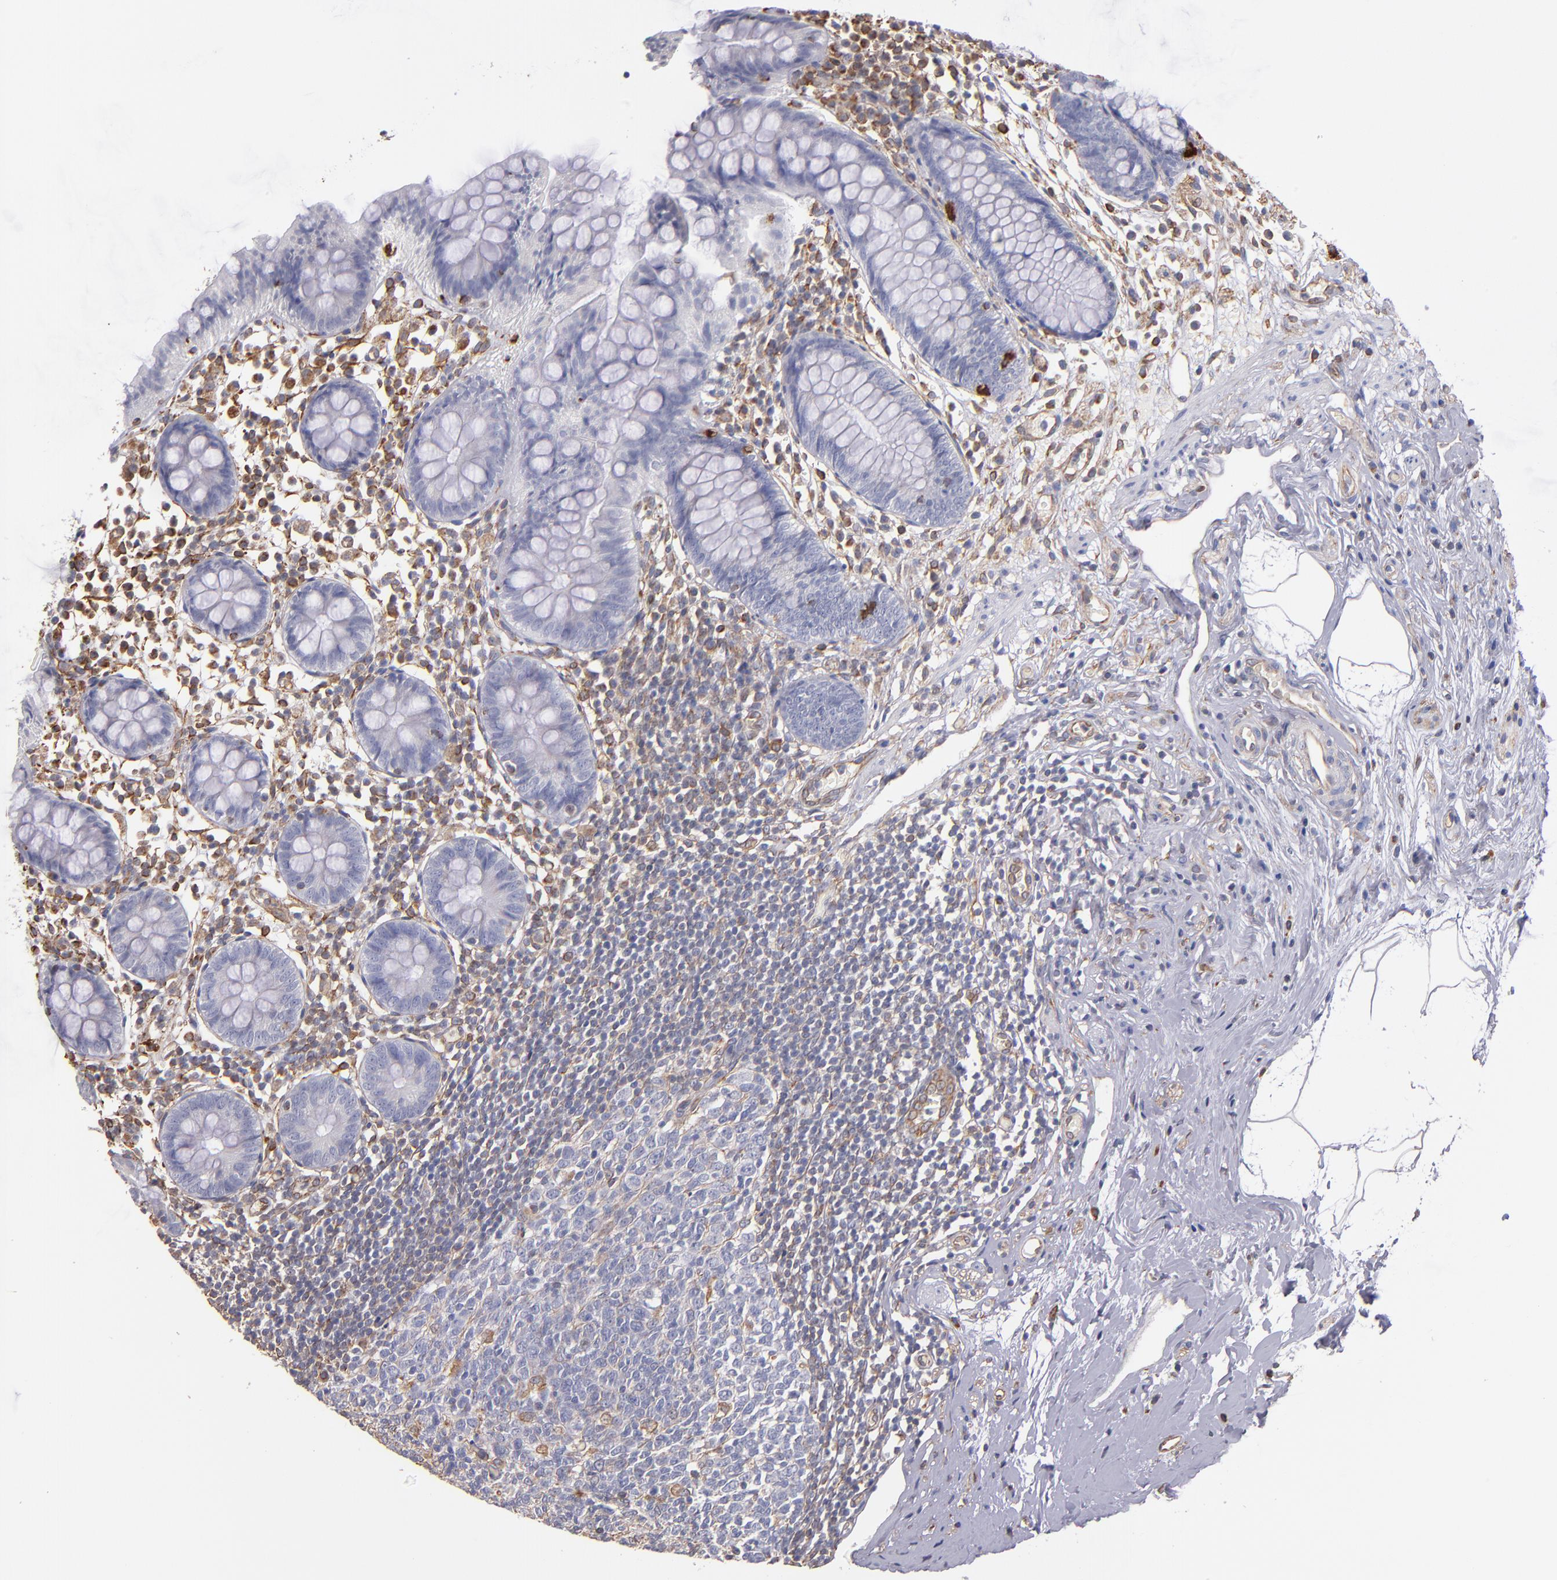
{"staining": {"intensity": "strong", "quantity": "<25%", "location": "cytoplasmic/membranous"}, "tissue": "appendix", "cell_type": "Glandular cells", "image_type": "normal", "snomed": [{"axis": "morphology", "description": "Normal tissue, NOS"}, {"axis": "topography", "description": "Appendix"}], "caption": "High-magnification brightfield microscopy of benign appendix stained with DAB (brown) and counterstained with hematoxylin (blue). glandular cells exhibit strong cytoplasmic/membranous staining is appreciated in approximately<25% of cells.", "gene": "ABCC1", "patient": {"sex": "male", "age": 38}}